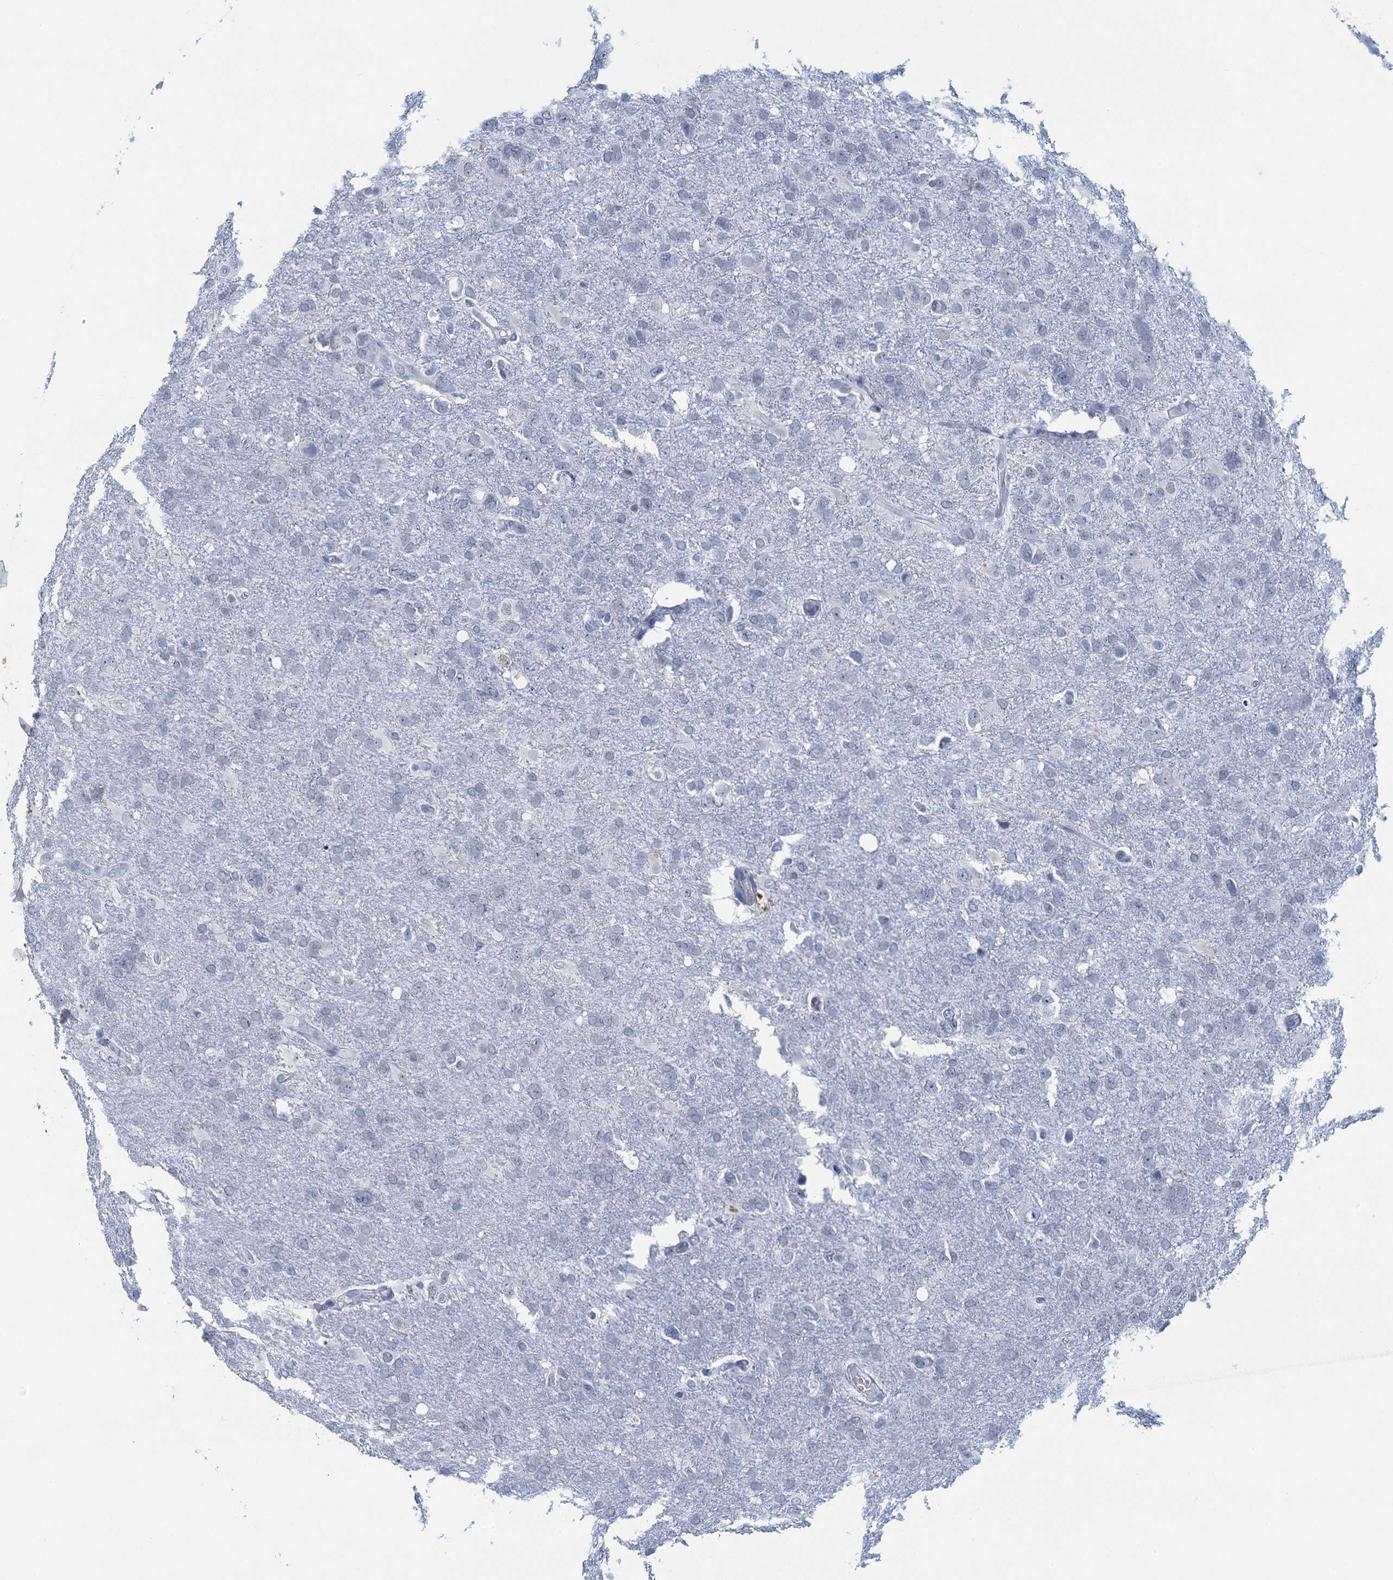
{"staining": {"intensity": "negative", "quantity": "none", "location": "none"}, "tissue": "glioma", "cell_type": "Tumor cells", "image_type": "cancer", "snomed": [{"axis": "morphology", "description": "Glioma, malignant, High grade"}, {"axis": "topography", "description": "Brain"}], "caption": "Tumor cells show no significant expression in malignant glioma (high-grade).", "gene": "ENSG00000131152", "patient": {"sex": "male", "age": 61}}